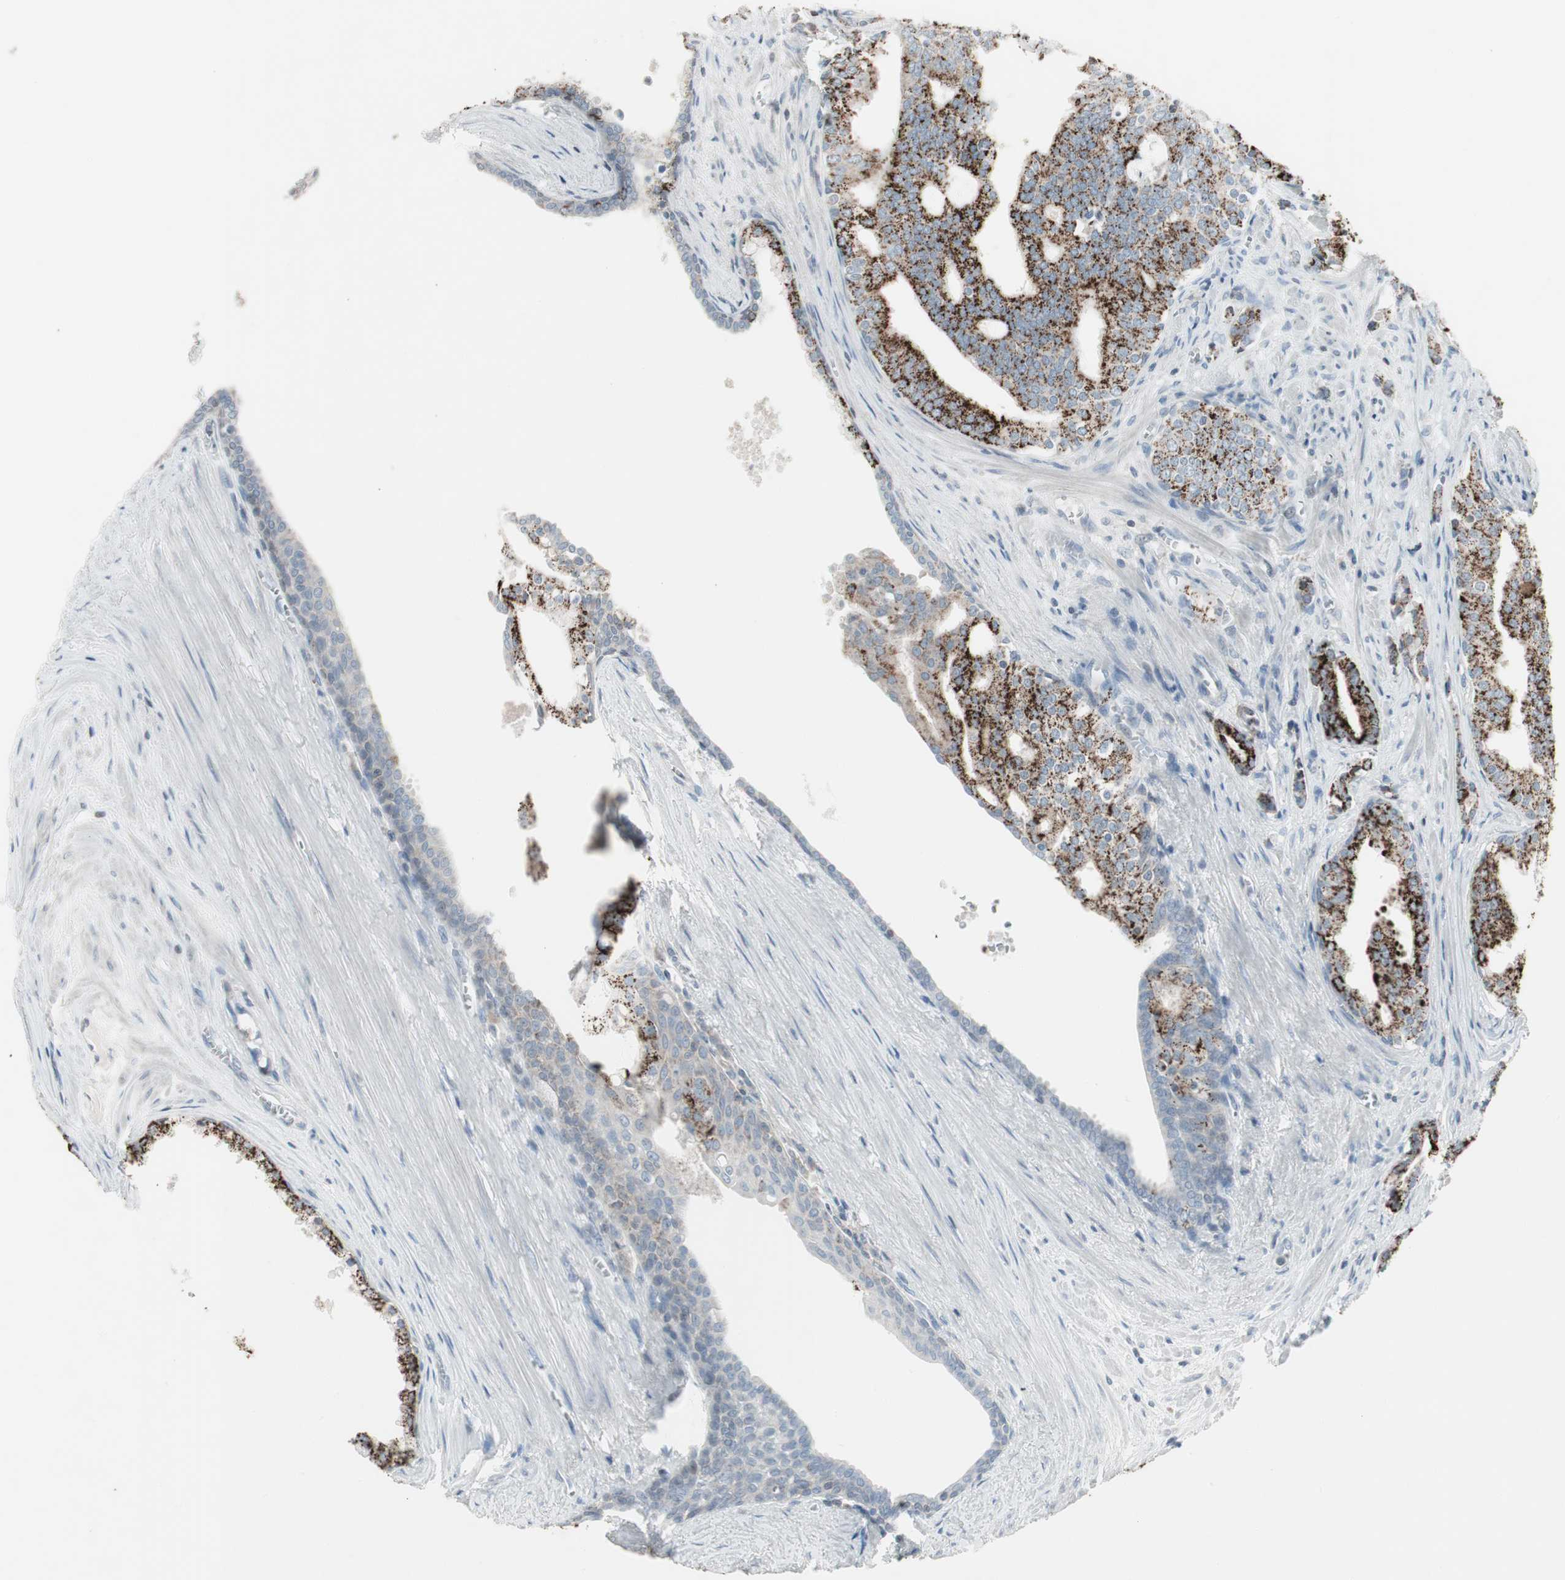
{"staining": {"intensity": "strong", "quantity": ">75%", "location": "cytoplasmic/membranous"}, "tissue": "prostate cancer", "cell_type": "Tumor cells", "image_type": "cancer", "snomed": [{"axis": "morphology", "description": "Adenocarcinoma, Low grade"}, {"axis": "topography", "description": "Prostate"}], "caption": "There is high levels of strong cytoplasmic/membranous staining in tumor cells of prostate low-grade adenocarcinoma, as demonstrated by immunohistochemical staining (brown color).", "gene": "ARG2", "patient": {"sex": "male", "age": 58}}